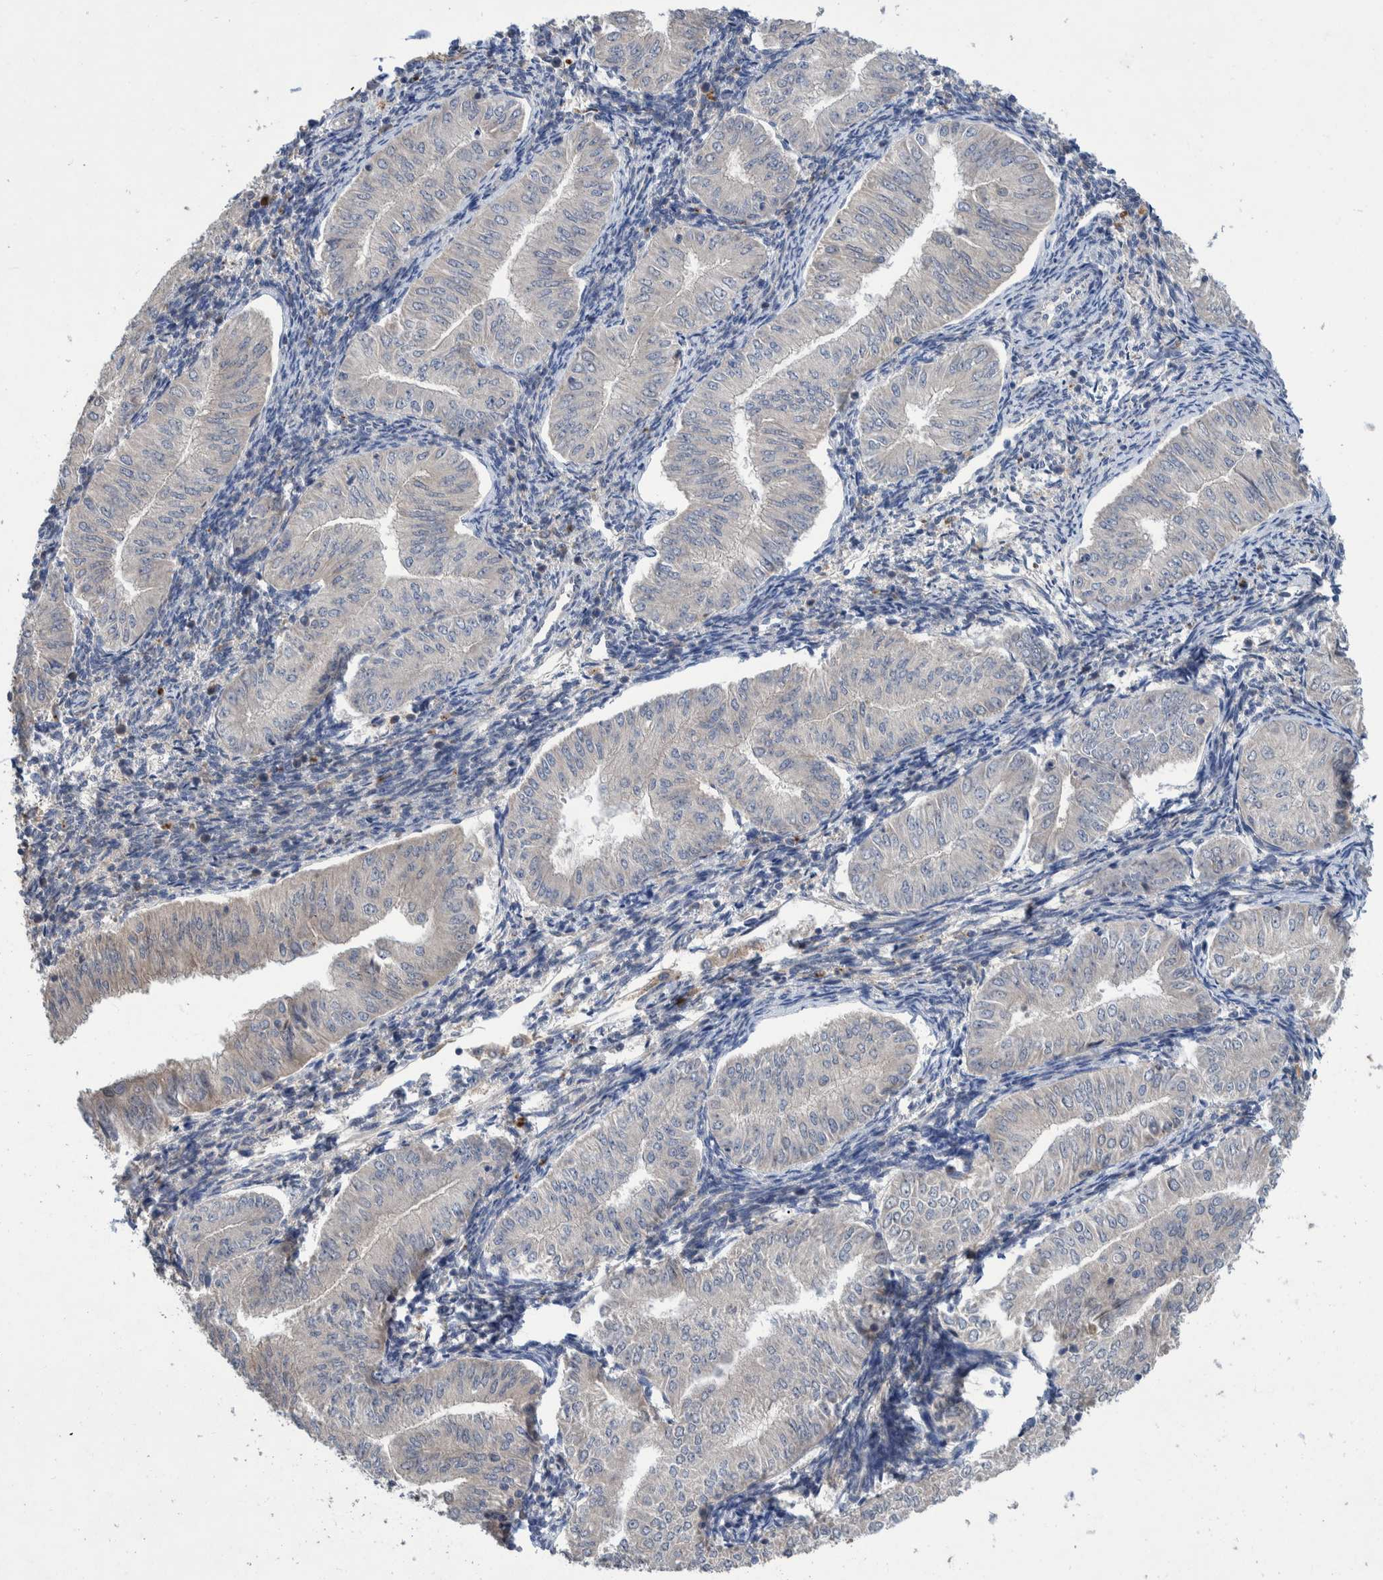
{"staining": {"intensity": "negative", "quantity": "none", "location": "none"}, "tissue": "endometrial cancer", "cell_type": "Tumor cells", "image_type": "cancer", "snomed": [{"axis": "morphology", "description": "Normal tissue, NOS"}, {"axis": "morphology", "description": "Adenocarcinoma, NOS"}, {"axis": "topography", "description": "Endometrium"}], "caption": "This is an immunohistochemistry image of endometrial adenocarcinoma. There is no staining in tumor cells.", "gene": "PLPBP", "patient": {"sex": "female", "age": 53}}